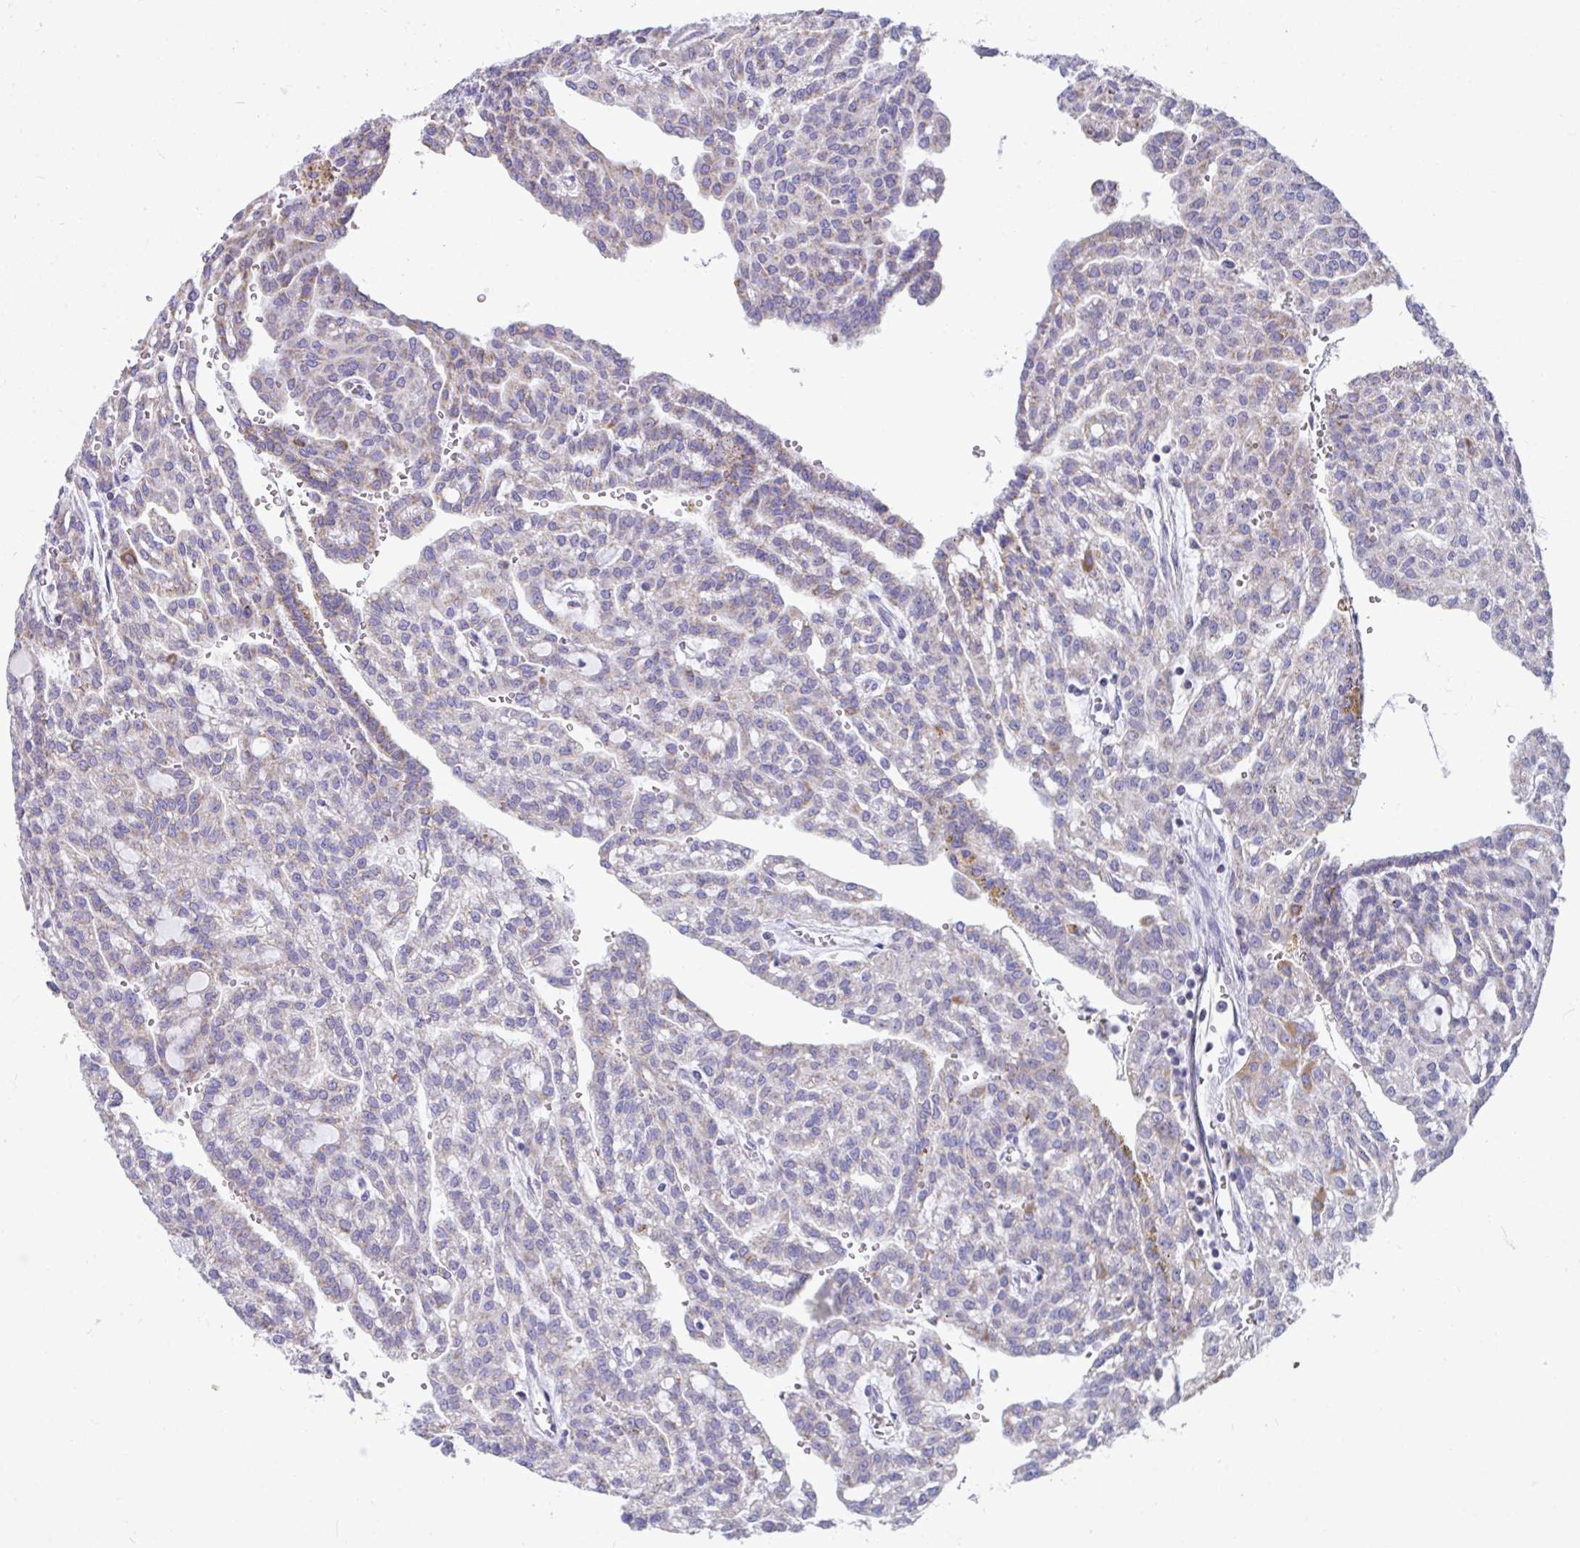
{"staining": {"intensity": "moderate", "quantity": "<25%", "location": "cytoplasmic/membranous"}, "tissue": "renal cancer", "cell_type": "Tumor cells", "image_type": "cancer", "snomed": [{"axis": "morphology", "description": "Adenocarcinoma, NOS"}, {"axis": "topography", "description": "Kidney"}], "caption": "Renal adenocarcinoma stained for a protein (brown) demonstrates moderate cytoplasmic/membranous positive staining in approximately <25% of tumor cells.", "gene": "SLC6A1", "patient": {"sex": "male", "age": 63}}